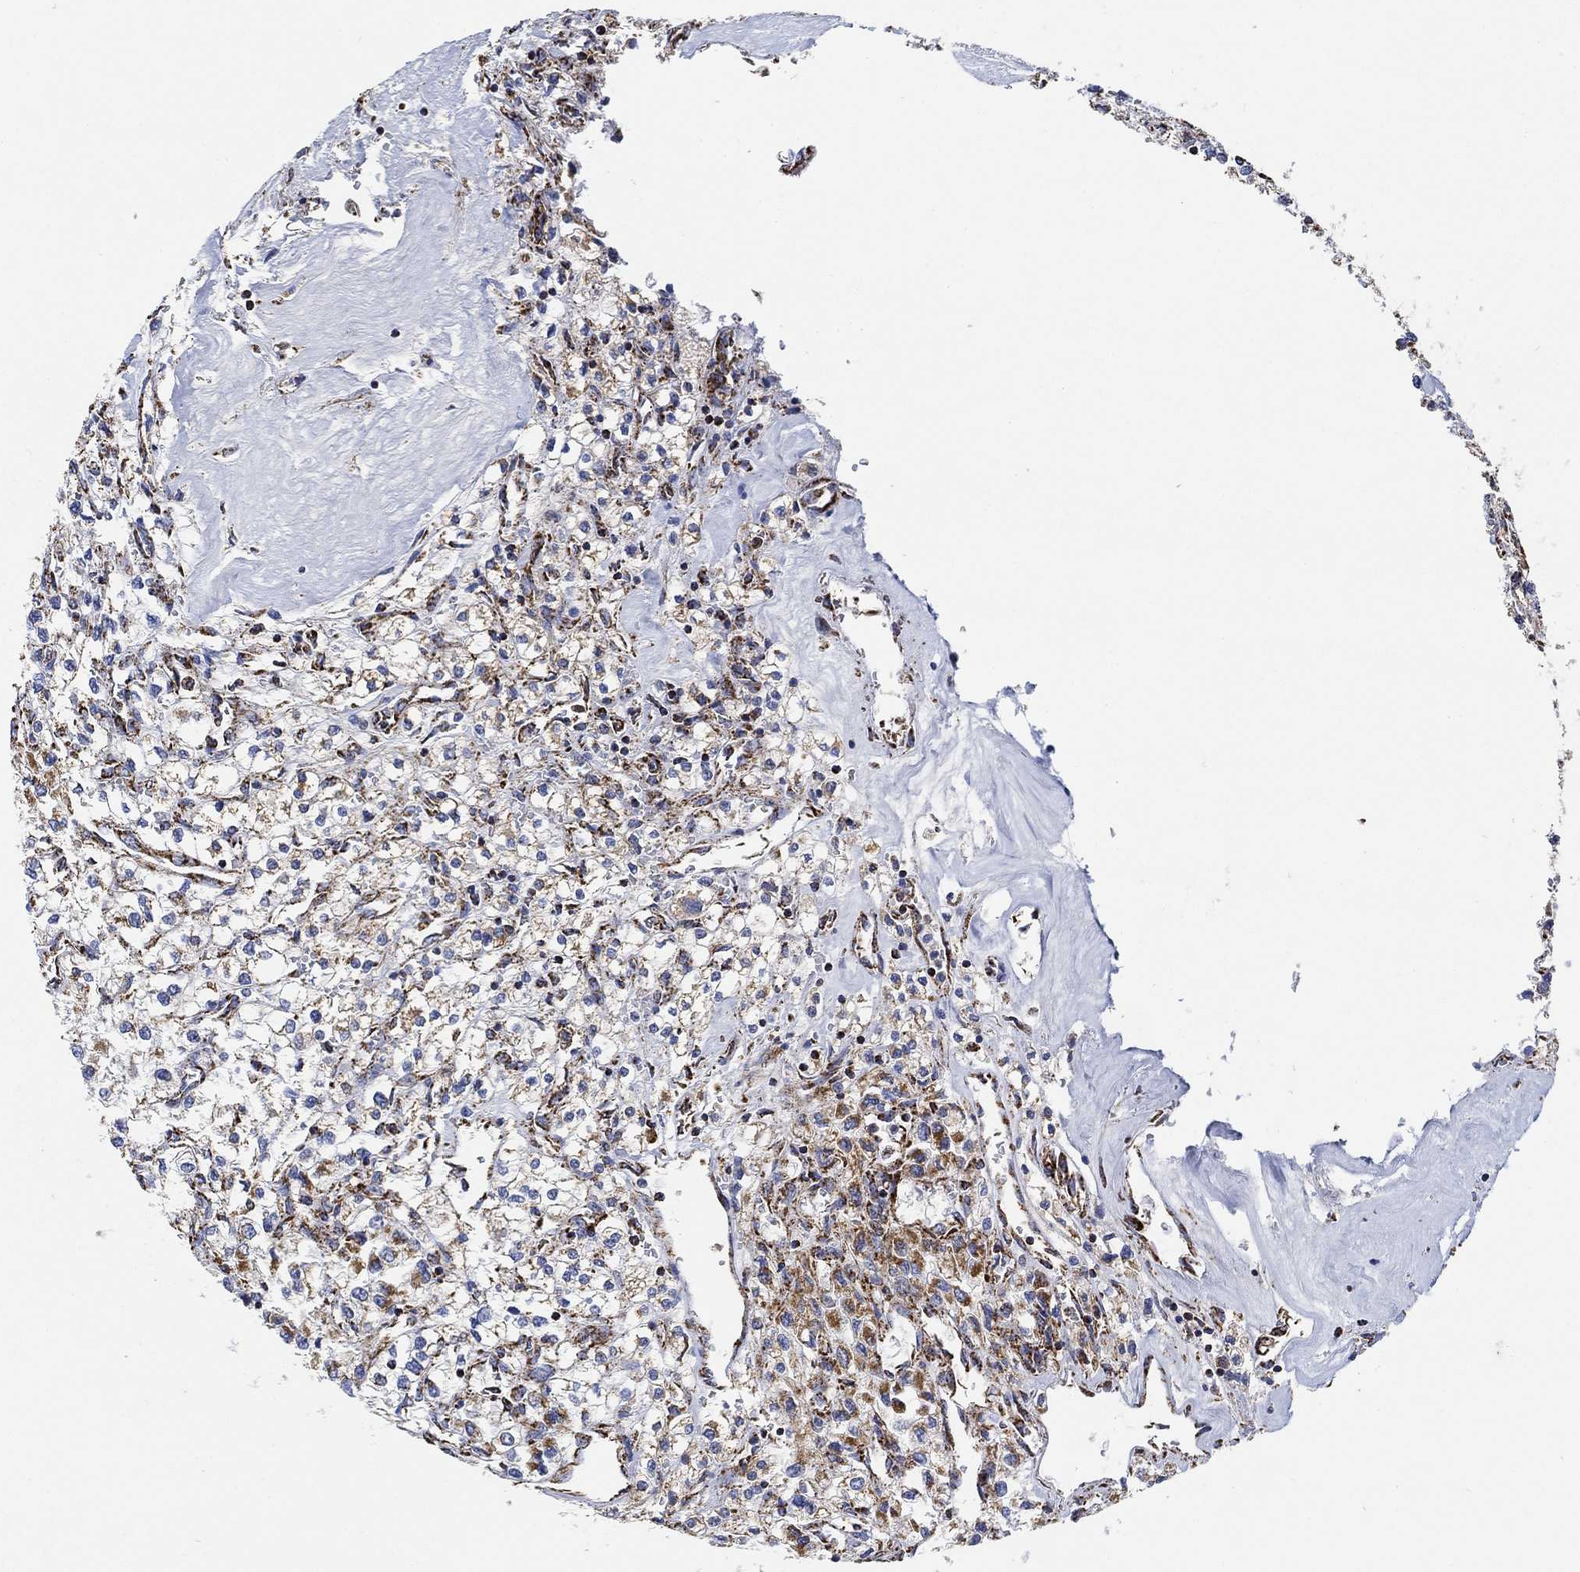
{"staining": {"intensity": "moderate", "quantity": "<25%", "location": "cytoplasmic/membranous"}, "tissue": "renal cancer", "cell_type": "Tumor cells", "image_type": "cancer", "snomed": [{"axis": "morphology", "description": "Adenocarcinoma, NOS"}, {"axis": "topography", "description": "Kidney"}], "caption": "High-power microscopy captured an immunohistochemistry image of adenocarcinoma (renal), revealing moderate cytoplasmic/membranous expression in about <25% of tumor cells. (brown staining indicates protein expression, while blue staining denotes nuclei).", "gene": "NDUFS3", "patient": {"sex": "male", "age": 80}}